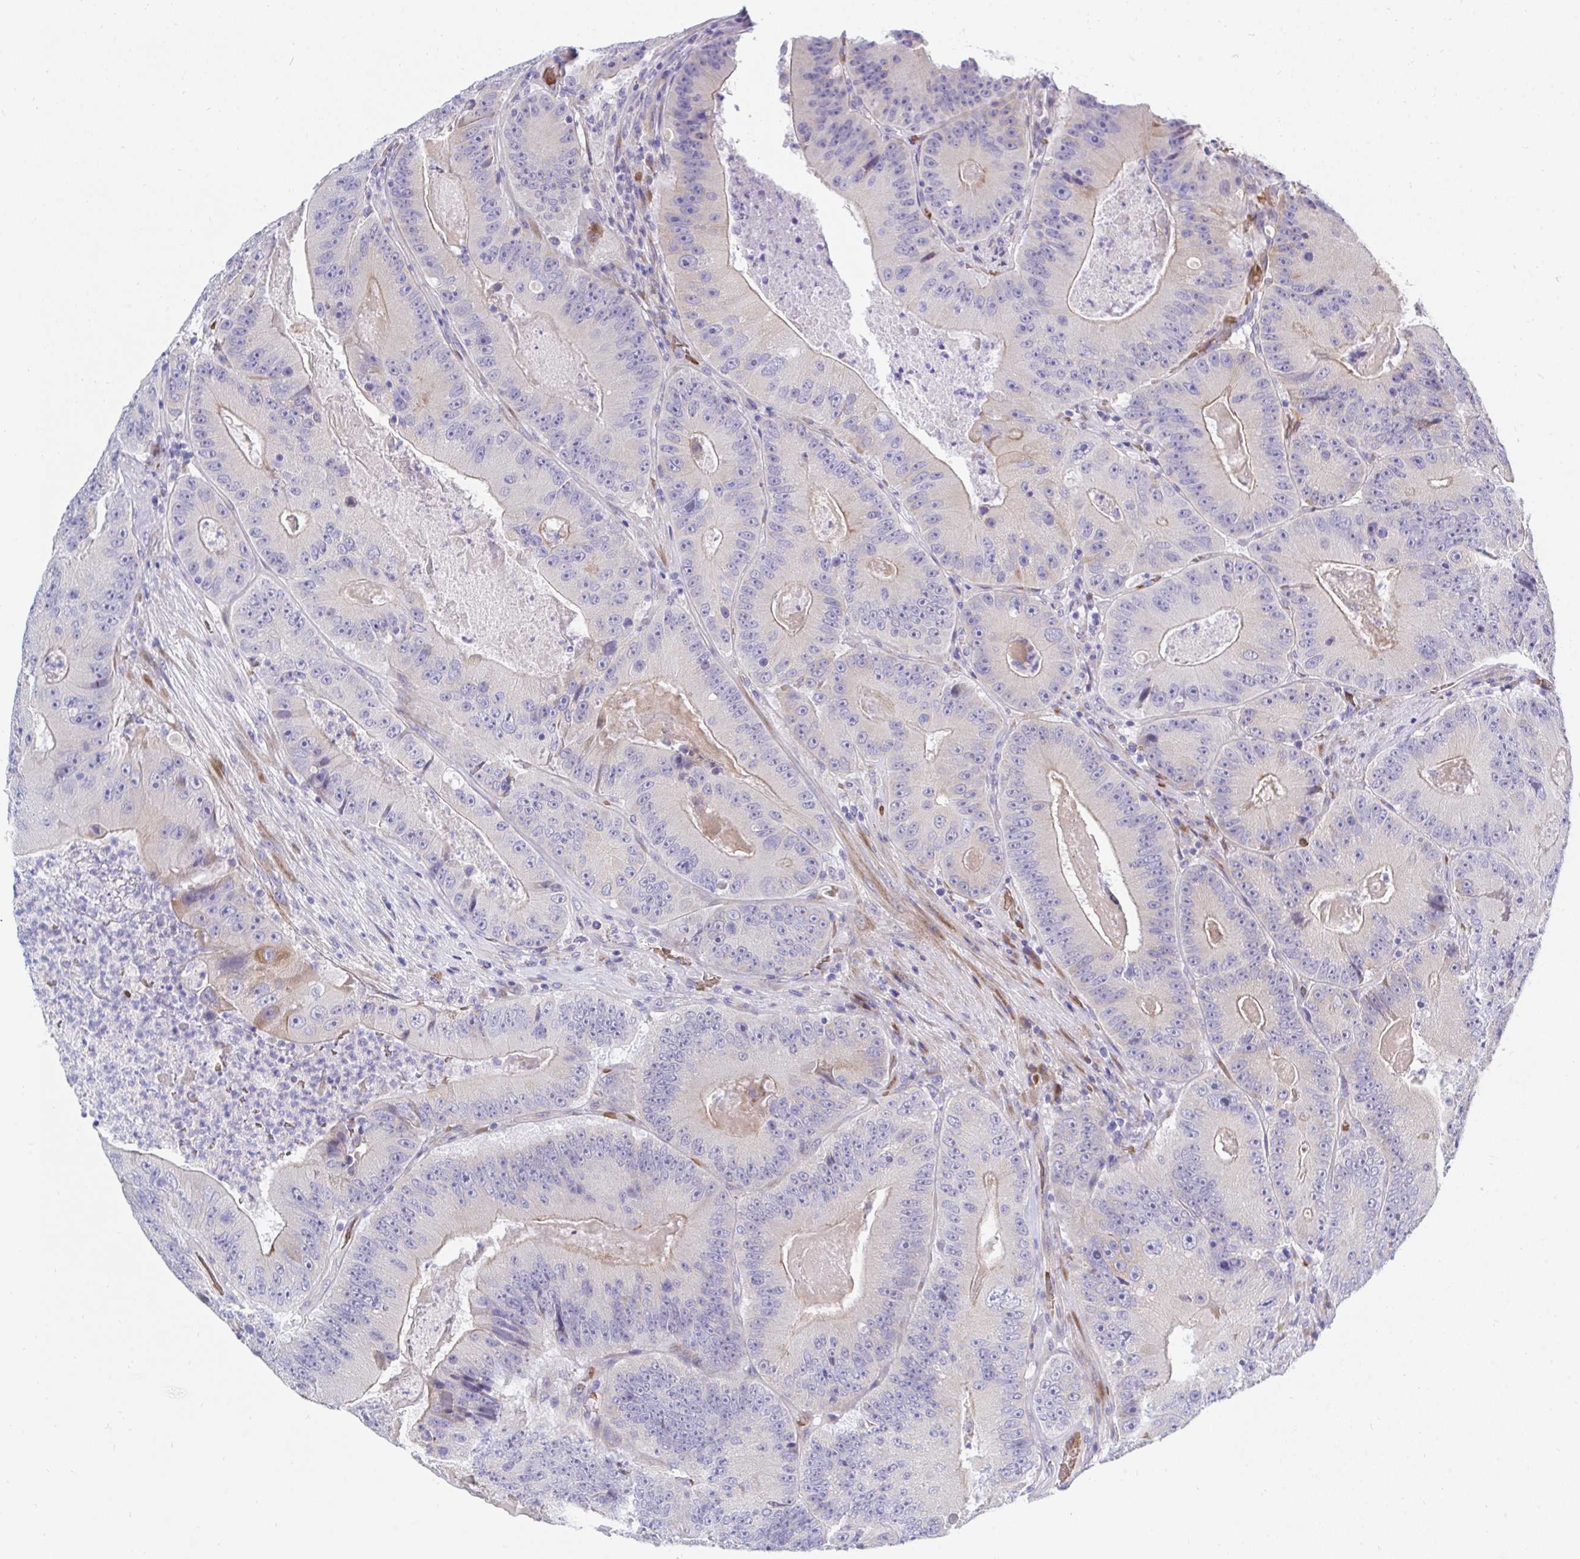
{"staining": {"intensity": "negative", "quantity": "none", "location": "none"}, "tissue": "colorectal cancer", "cell_type": "Tumor cells", "image_type": "cancer", "snomed": [{"axis": "morphology", "description": "Adenocarcinoma, NOS"}, {"axis": "topography", "description": "Colon"}], "caption": "Immunohistochemistry of human adenocarcinoma (colorectal) displays no expression in tumor cells.", "gene": "MROH2B", "patient": {"sex": "female", "age": 86}}